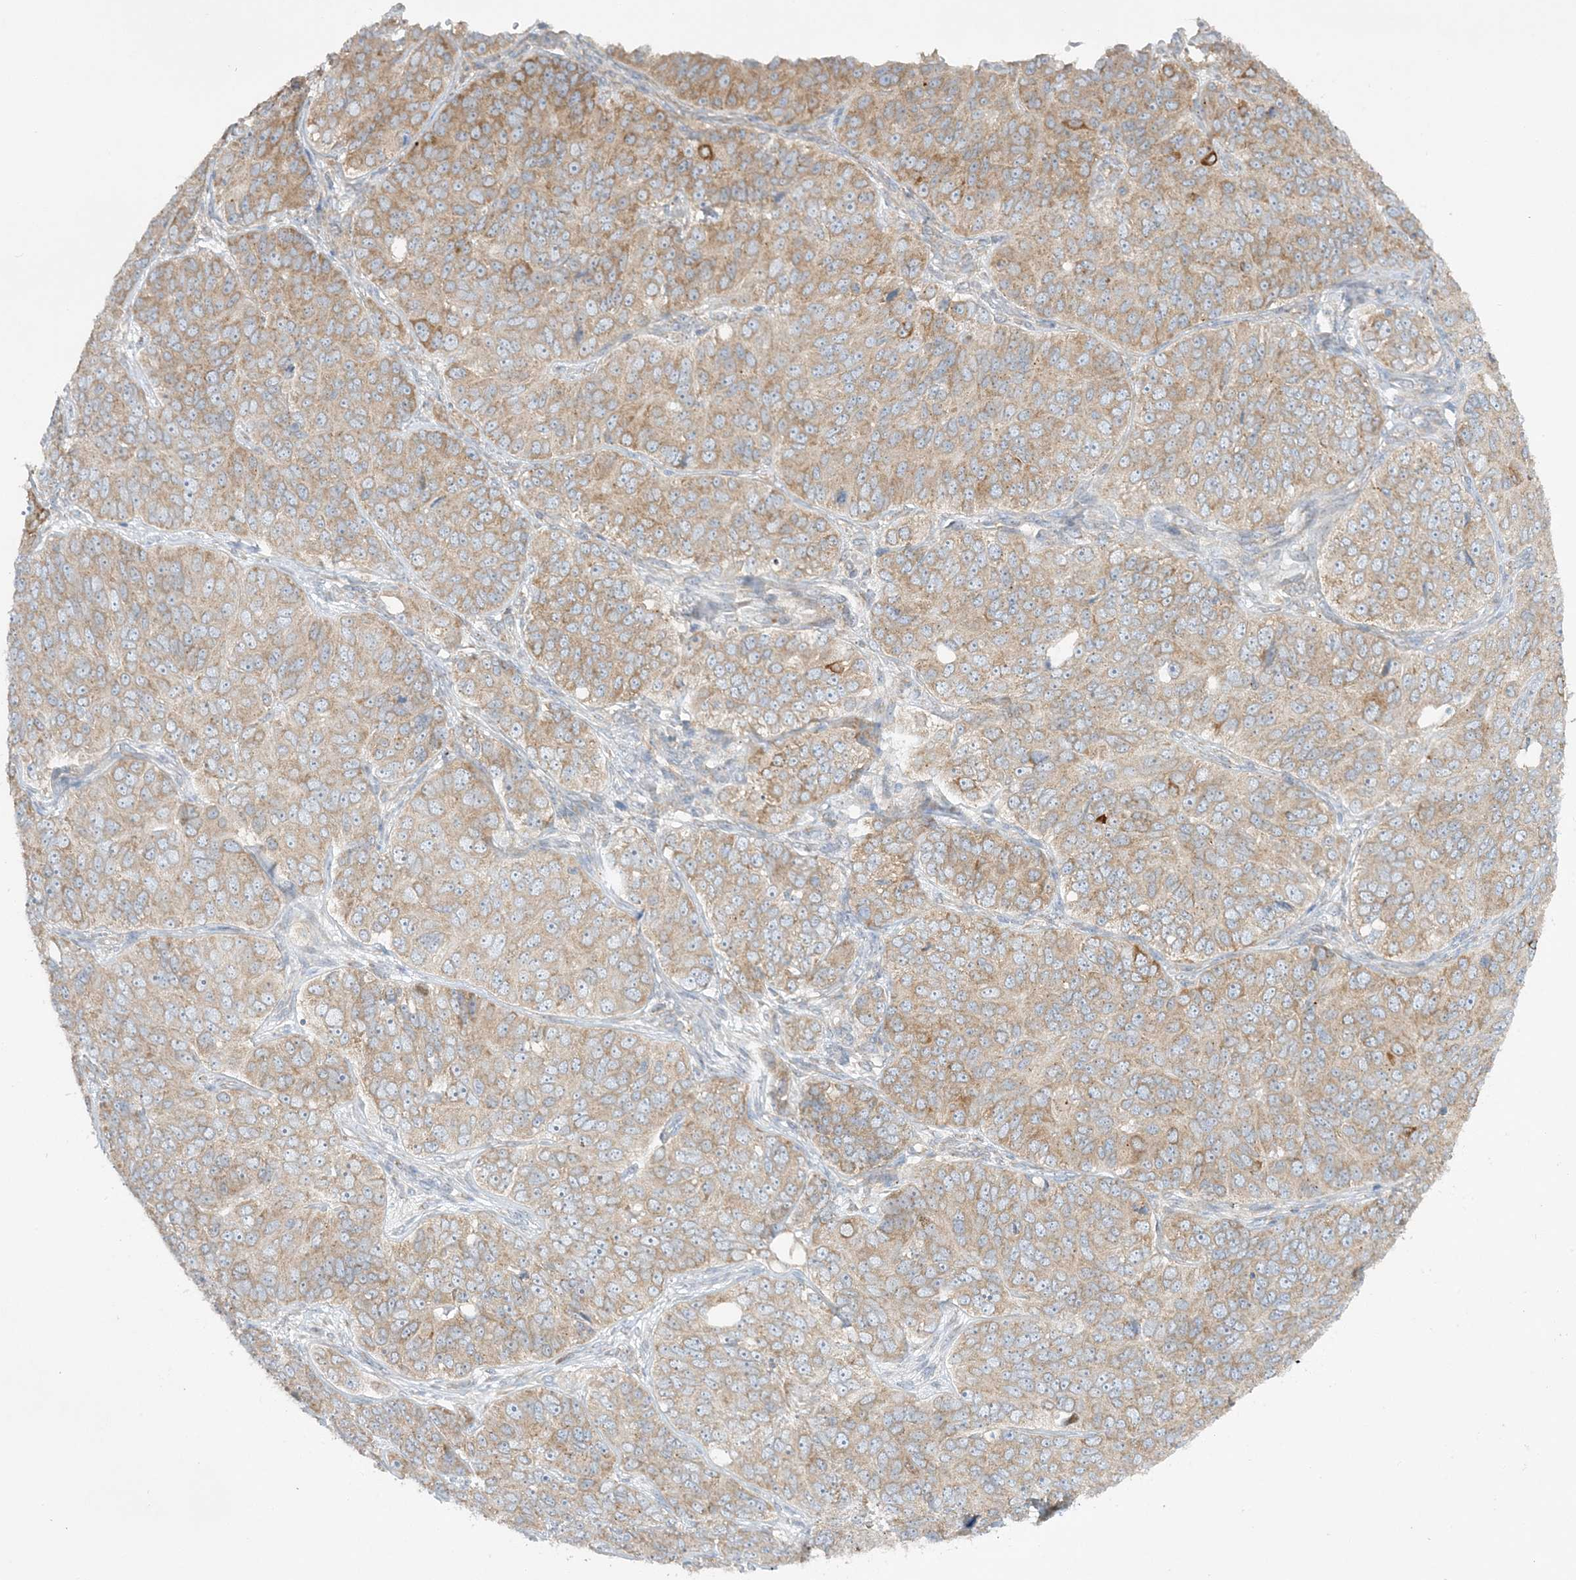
{"staining": {"intensity": "moderate", "quantity": ">75%", "location": "cytoplasmic/membranous"}, "tissue": "ovarian cancer", "cell_type": "Tumor cells", "image_type": "cancer", "snomed": [{"axis": "morphology", "description": "Carcinoma, endometroid"}, {"axis": "topography", "description": "Ovary"}], "caption": "Protein staining exhibits moderate cytoplasmic/membranous staining in about >75% of tumor cells in ovarian endometroid carcinoma.", "gene": "RPP40", "patient": {"sex": "female", "age": 51}}